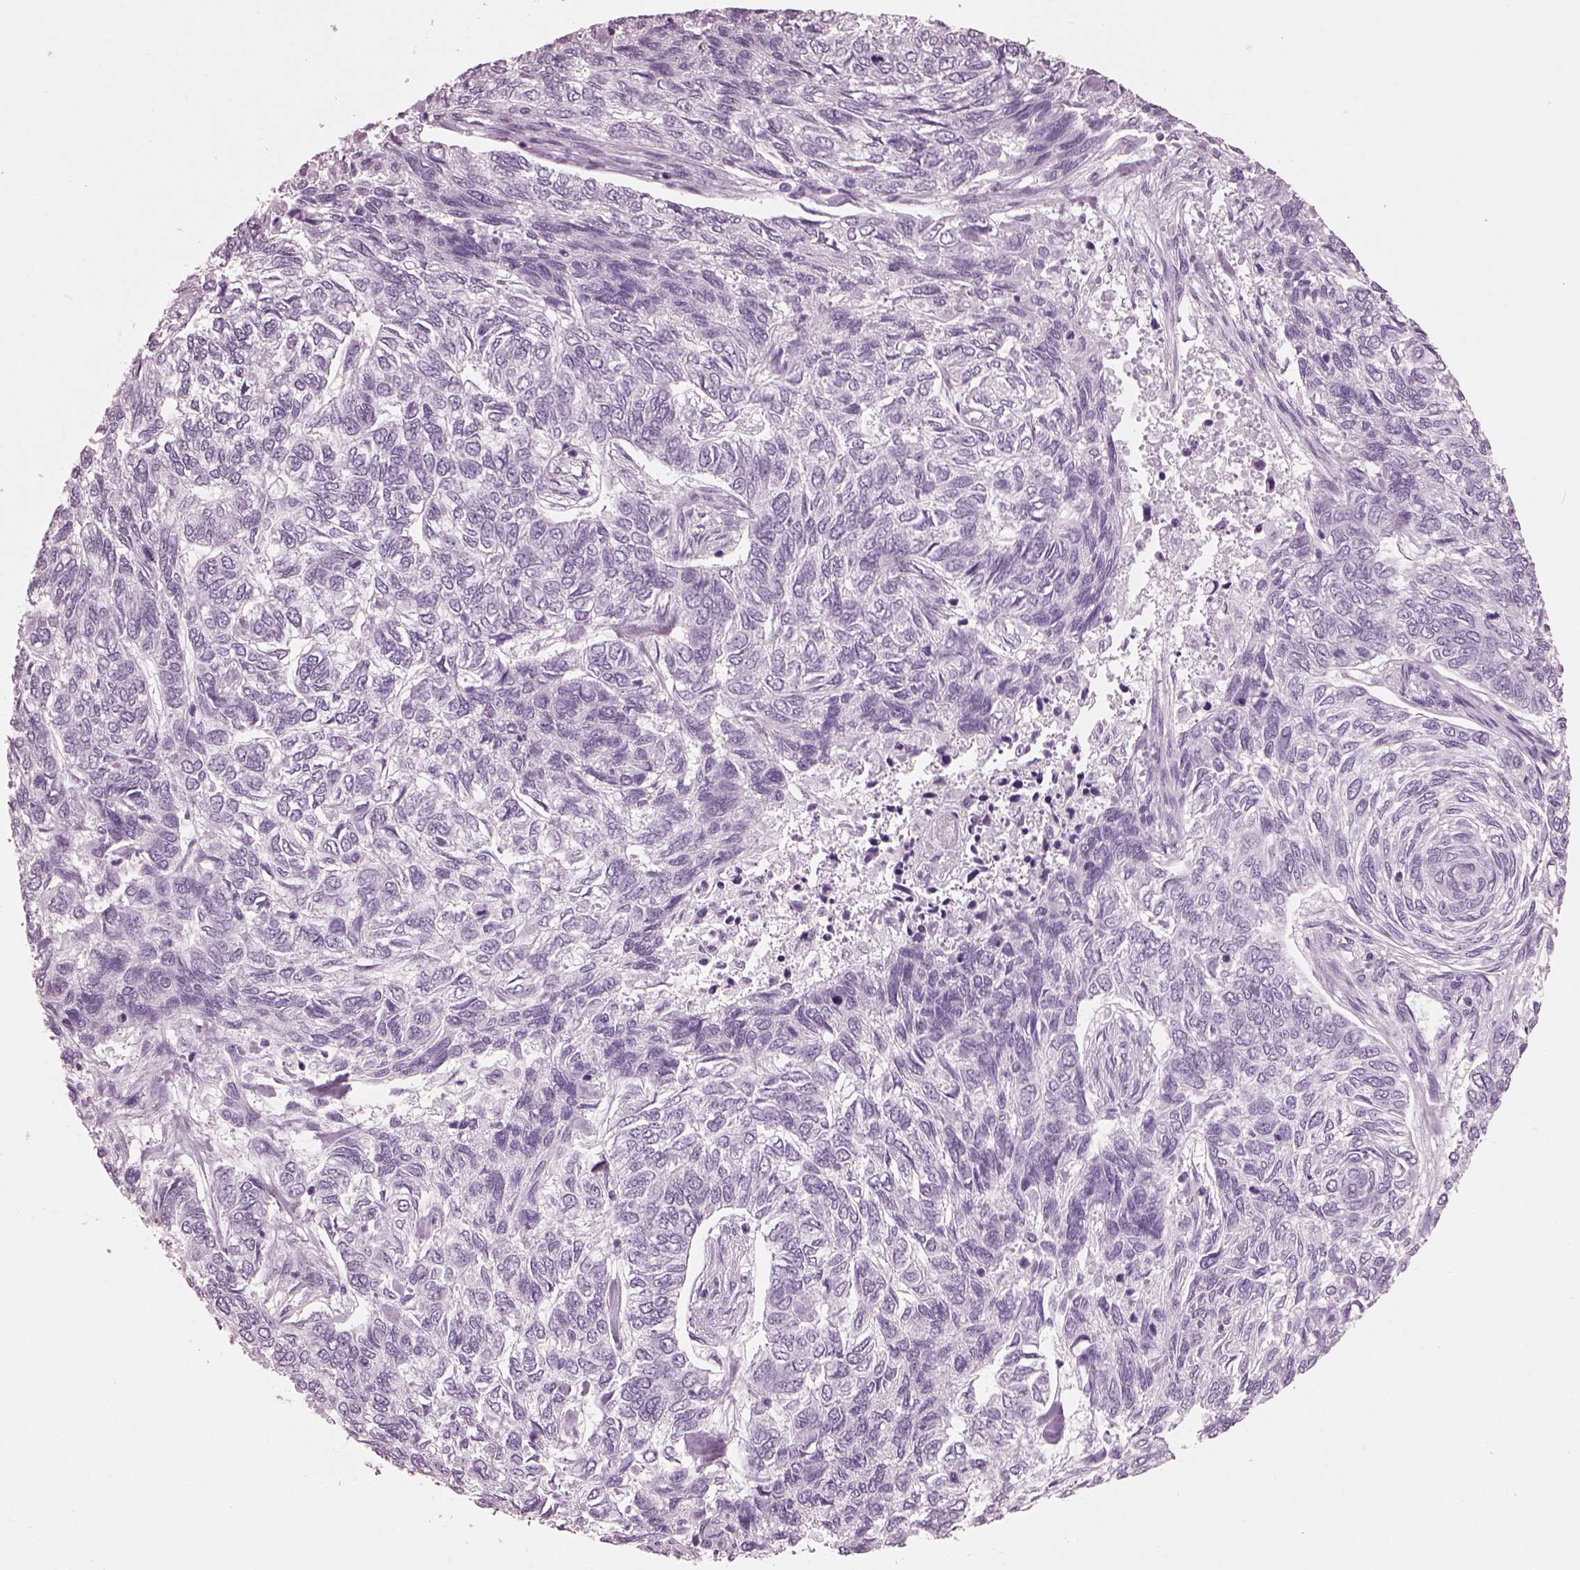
{"staining": {"intensity": "negative", "quantity": "none", "location": "none"}, "tissue": "skin cancer", "cell_type": "Tumor cells", "image_type": "cancer", "snomed": [{"axis": "morphology", "description": "Basal cell carcinoma"}, {"axis": "topography", "description": "Skin"}], "caption": "This is an immunohistochemistry (IHC) photomicrograph of skin basal cell carcinoma. There is no positivity in tumor cells.", "gene": "HYDIN", "patient": {"sex": "female", "age": 65}}